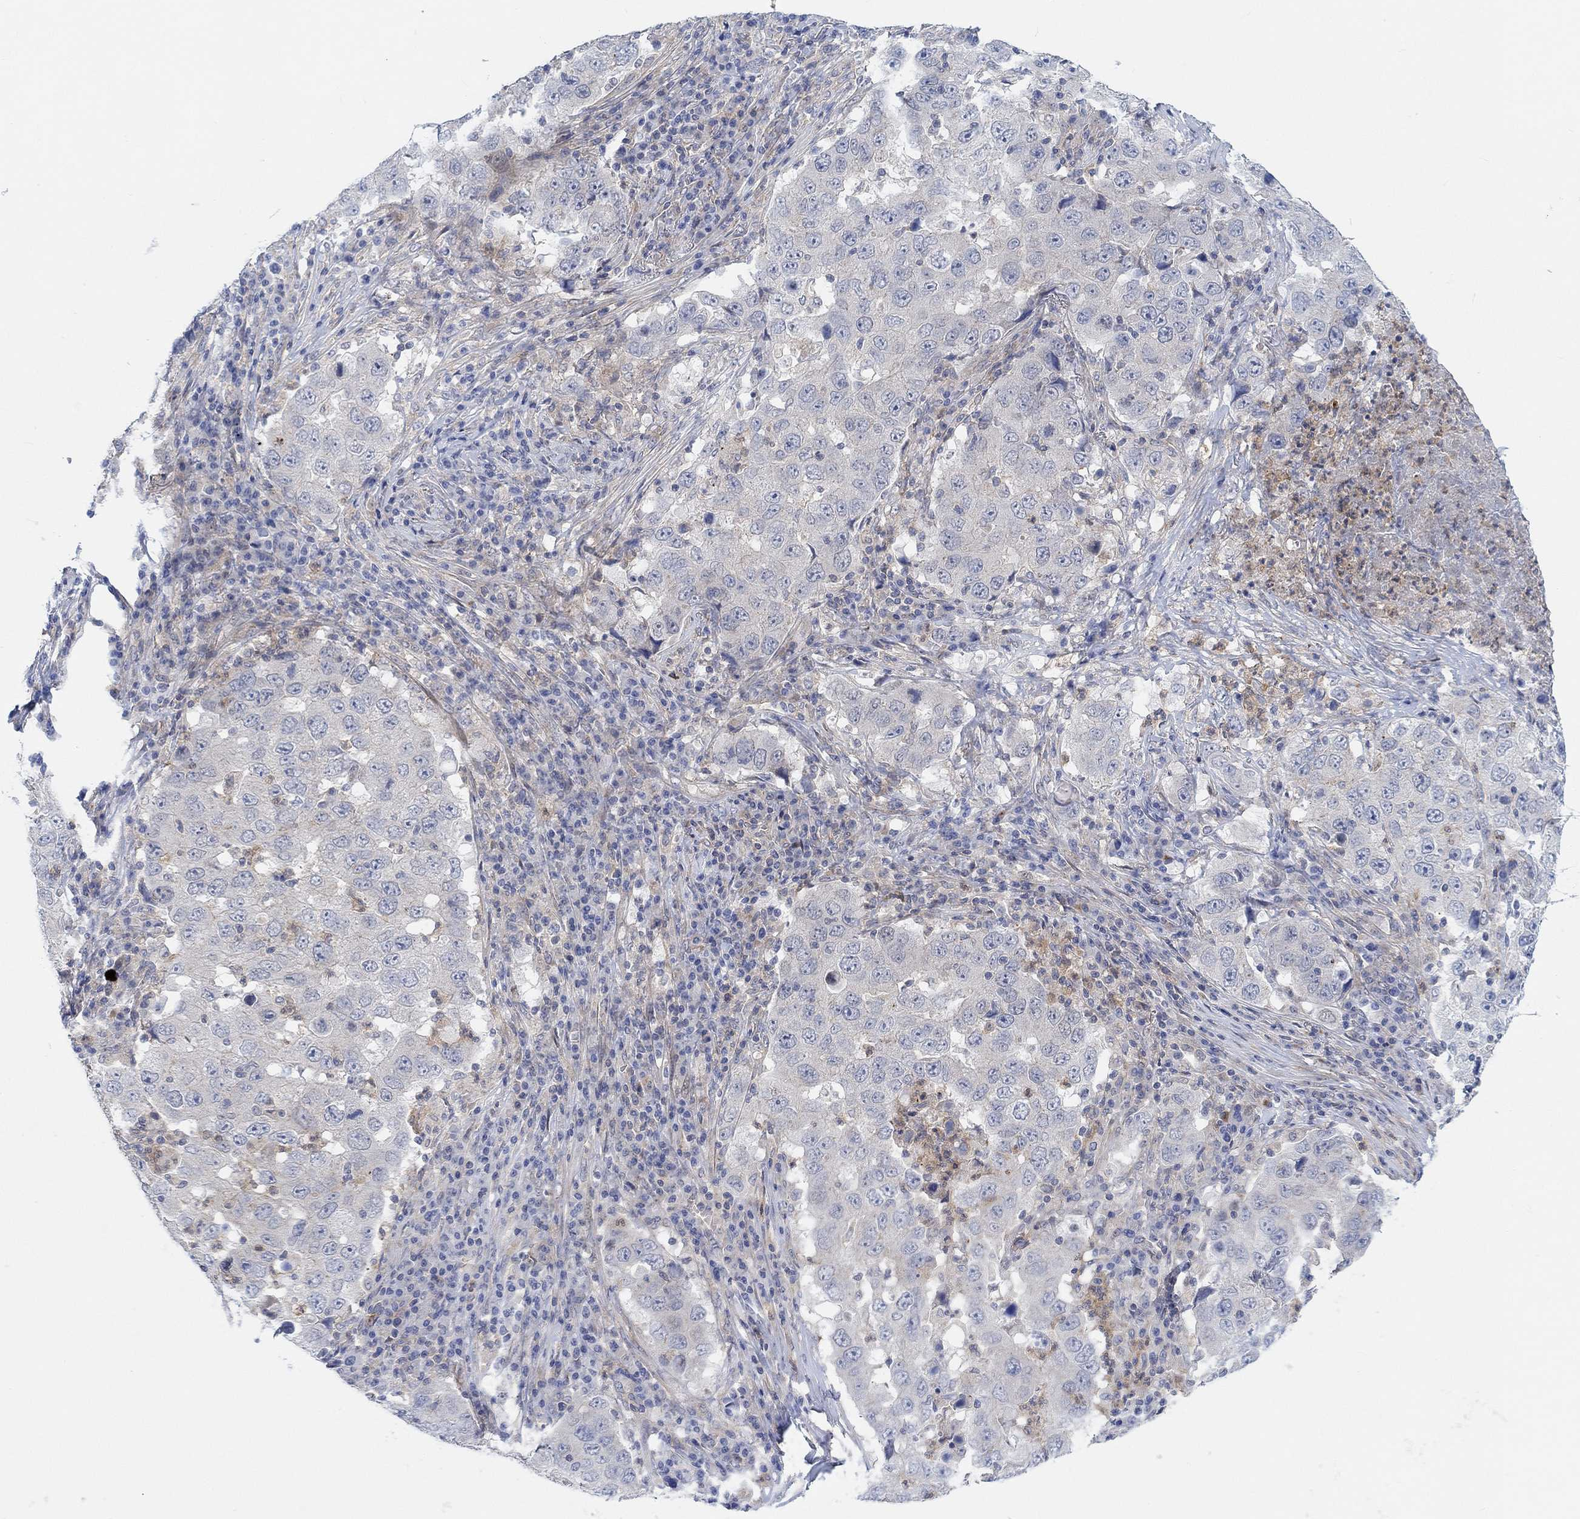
{"staining": {"intensity": "weak", "quantity": "<25%", "location": "cytoplasmic/membranous"}, "tissue": "lung cancer", "cell_type": "Tumor cells", "image_type": "cancer", "snomed": [{"axis": "morphology", "description": "Adenocarcinoma, NOS"}, {"axis": "topography", "description": "Lung"}], "caption": "Tumor cells are negative for protein expression in human adenocarcinoma (lung).", "gene": "PMFBP1", "patient": {"sex": "male", "age": 73}}